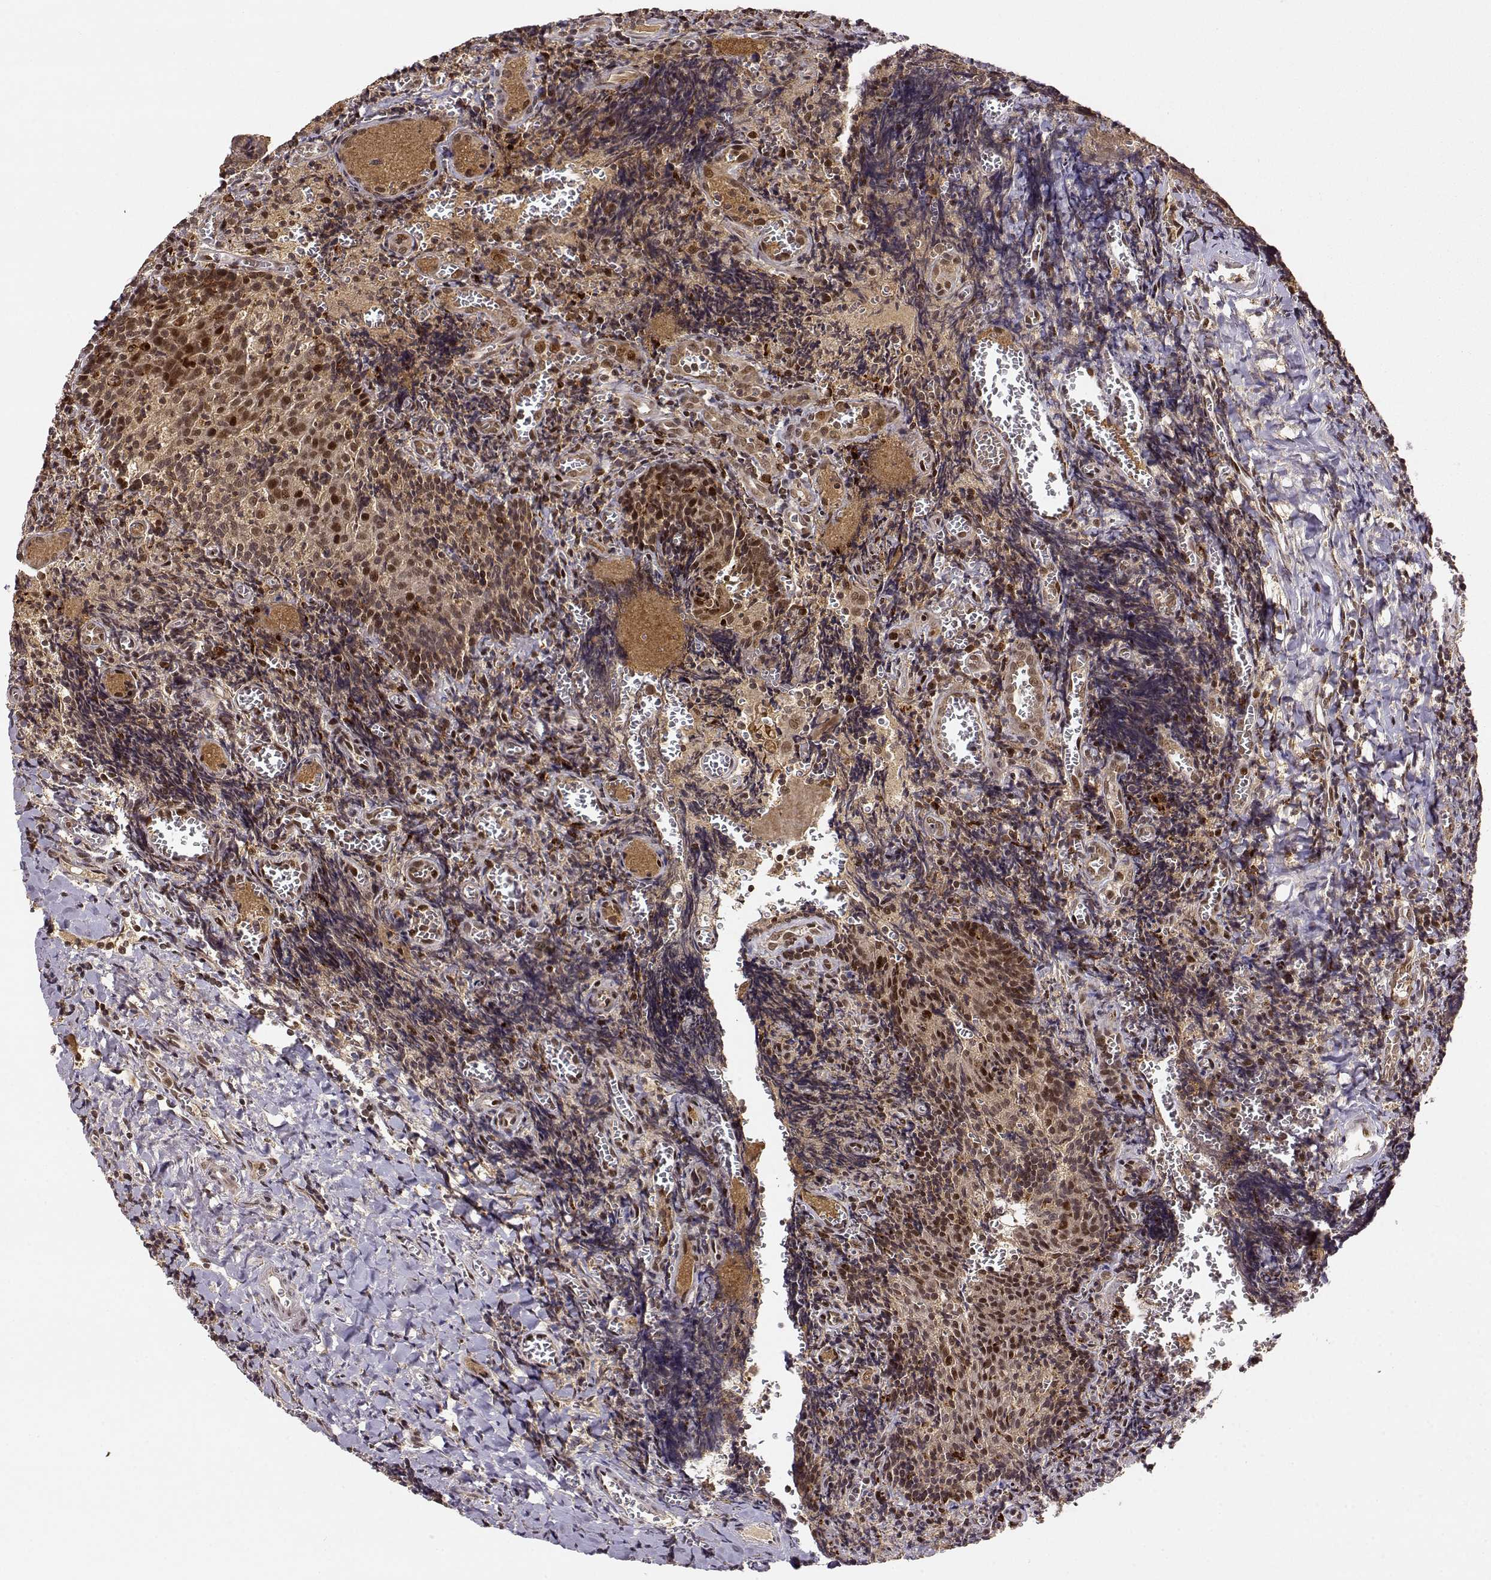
{"staining": {"intensity": "moderate", "quantity": ">75%", "location": "cytoplasmic/membranous,nuclear"}, "tissue": "tonsil", "cell_type": "Germinal center cells", "image_type": "normal", "snomed": [{"axis": "morphology", "description": "Normal tissue, NOS"}, {"axis": "morphology", "description": "Inflammation, NOS"}, {"axis": "topography", "description": "Tonsil"}], "caption": "Immunohistochemistry (DAB (3,3'-diaminobenzidine)) staining of unremarkable tonsil reveals moderate cytoplasmic/membranous,nuclear protein positivity in about >75% of germinal center cells.", "gene": "MAEA", "patient": {"sex": "female", "age": 31}}